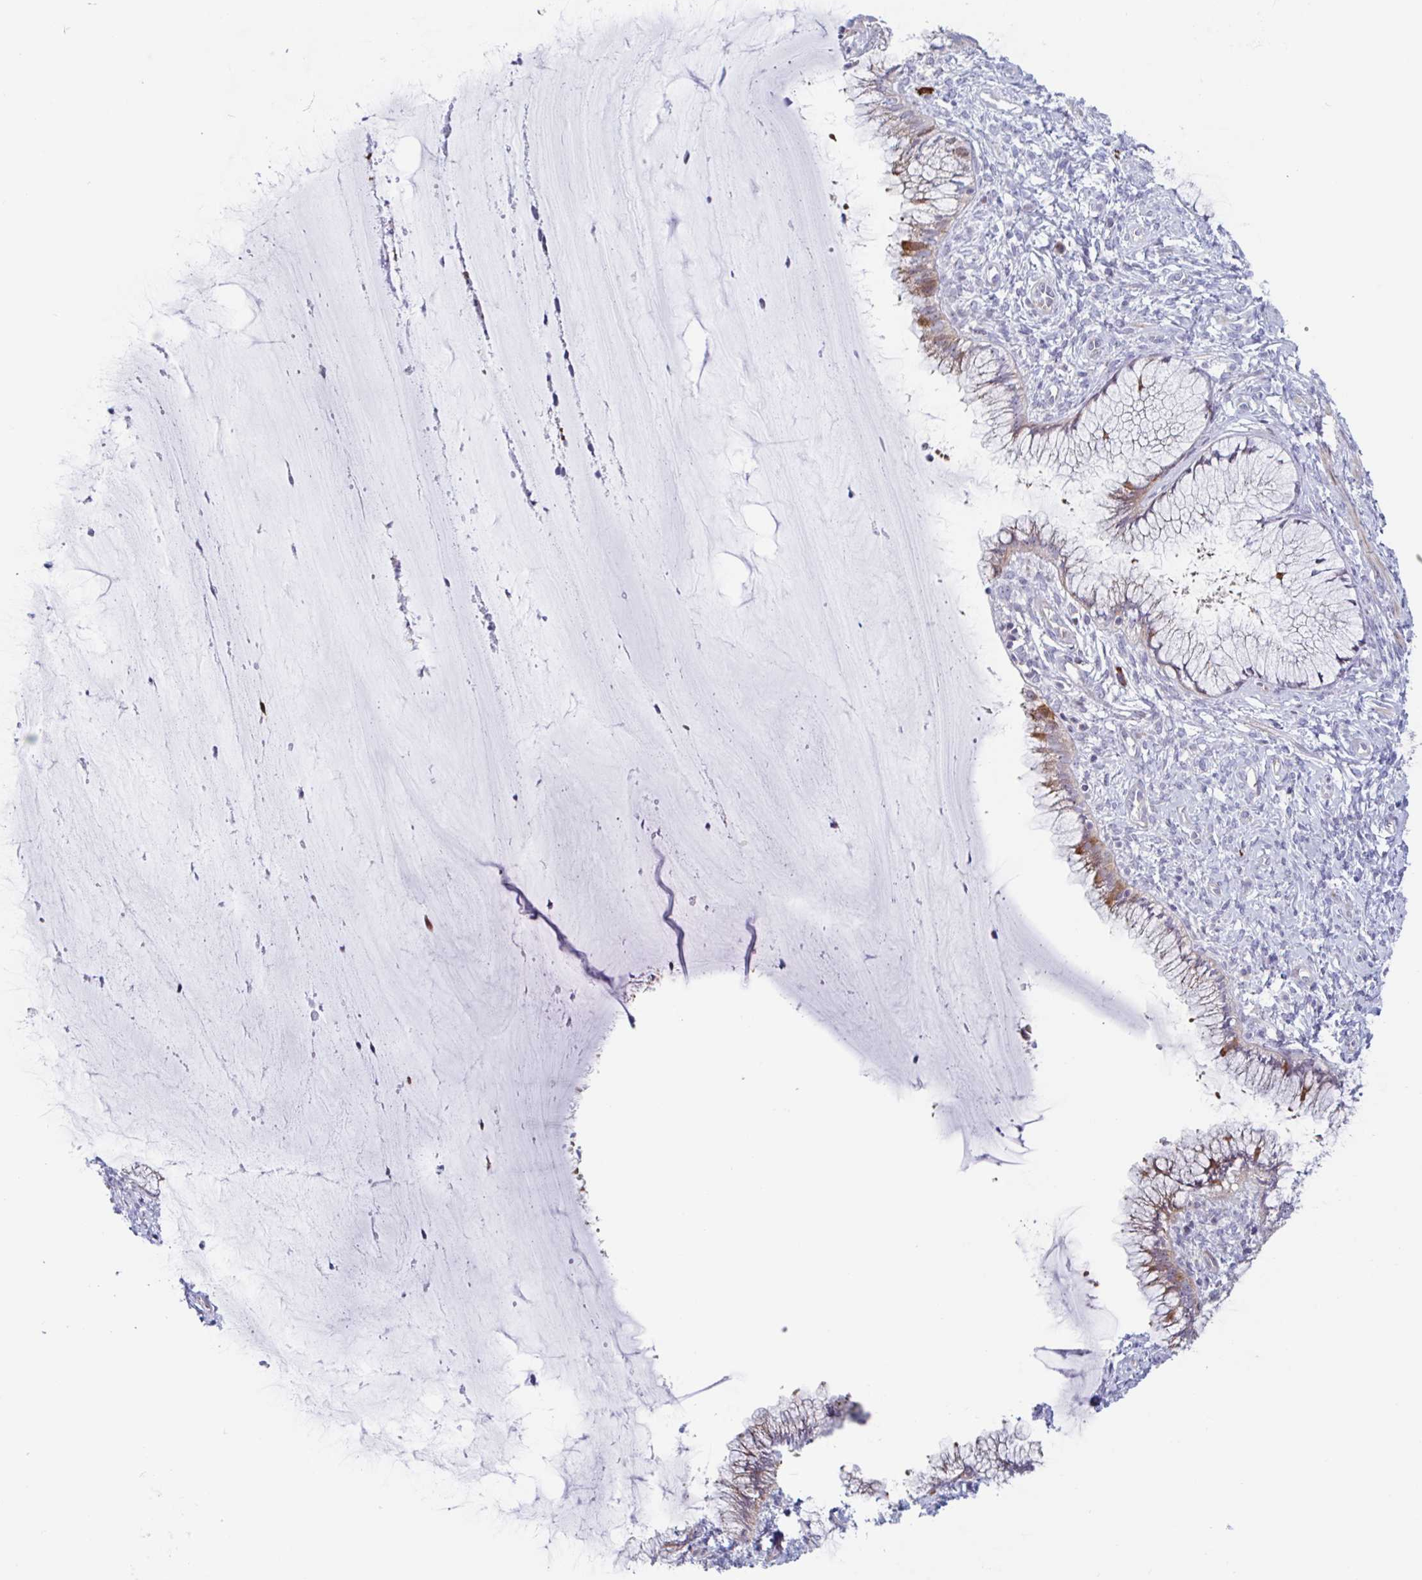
{"staining": {"intensity": "moderate", "quantity": ">75%", "location": "cytoplasmic/membranous"}, "tissue": "cervix", "cell_type": "Glandular cells", "image_type": "normal", "snomed": [{"axis": "morphology", "description": "Normal tissue, NOS"}, {"axis": "topography", "description": "Cervix"}], "caption": "This image exhibits immunohistochemistry (IHC) staining of benign cervix, with medium moderate cytoplasmic/membranous staining in approximately >75% of glandular cells.", "gene": "DUXA", "patient": {"sex": "female", "age": 37}}